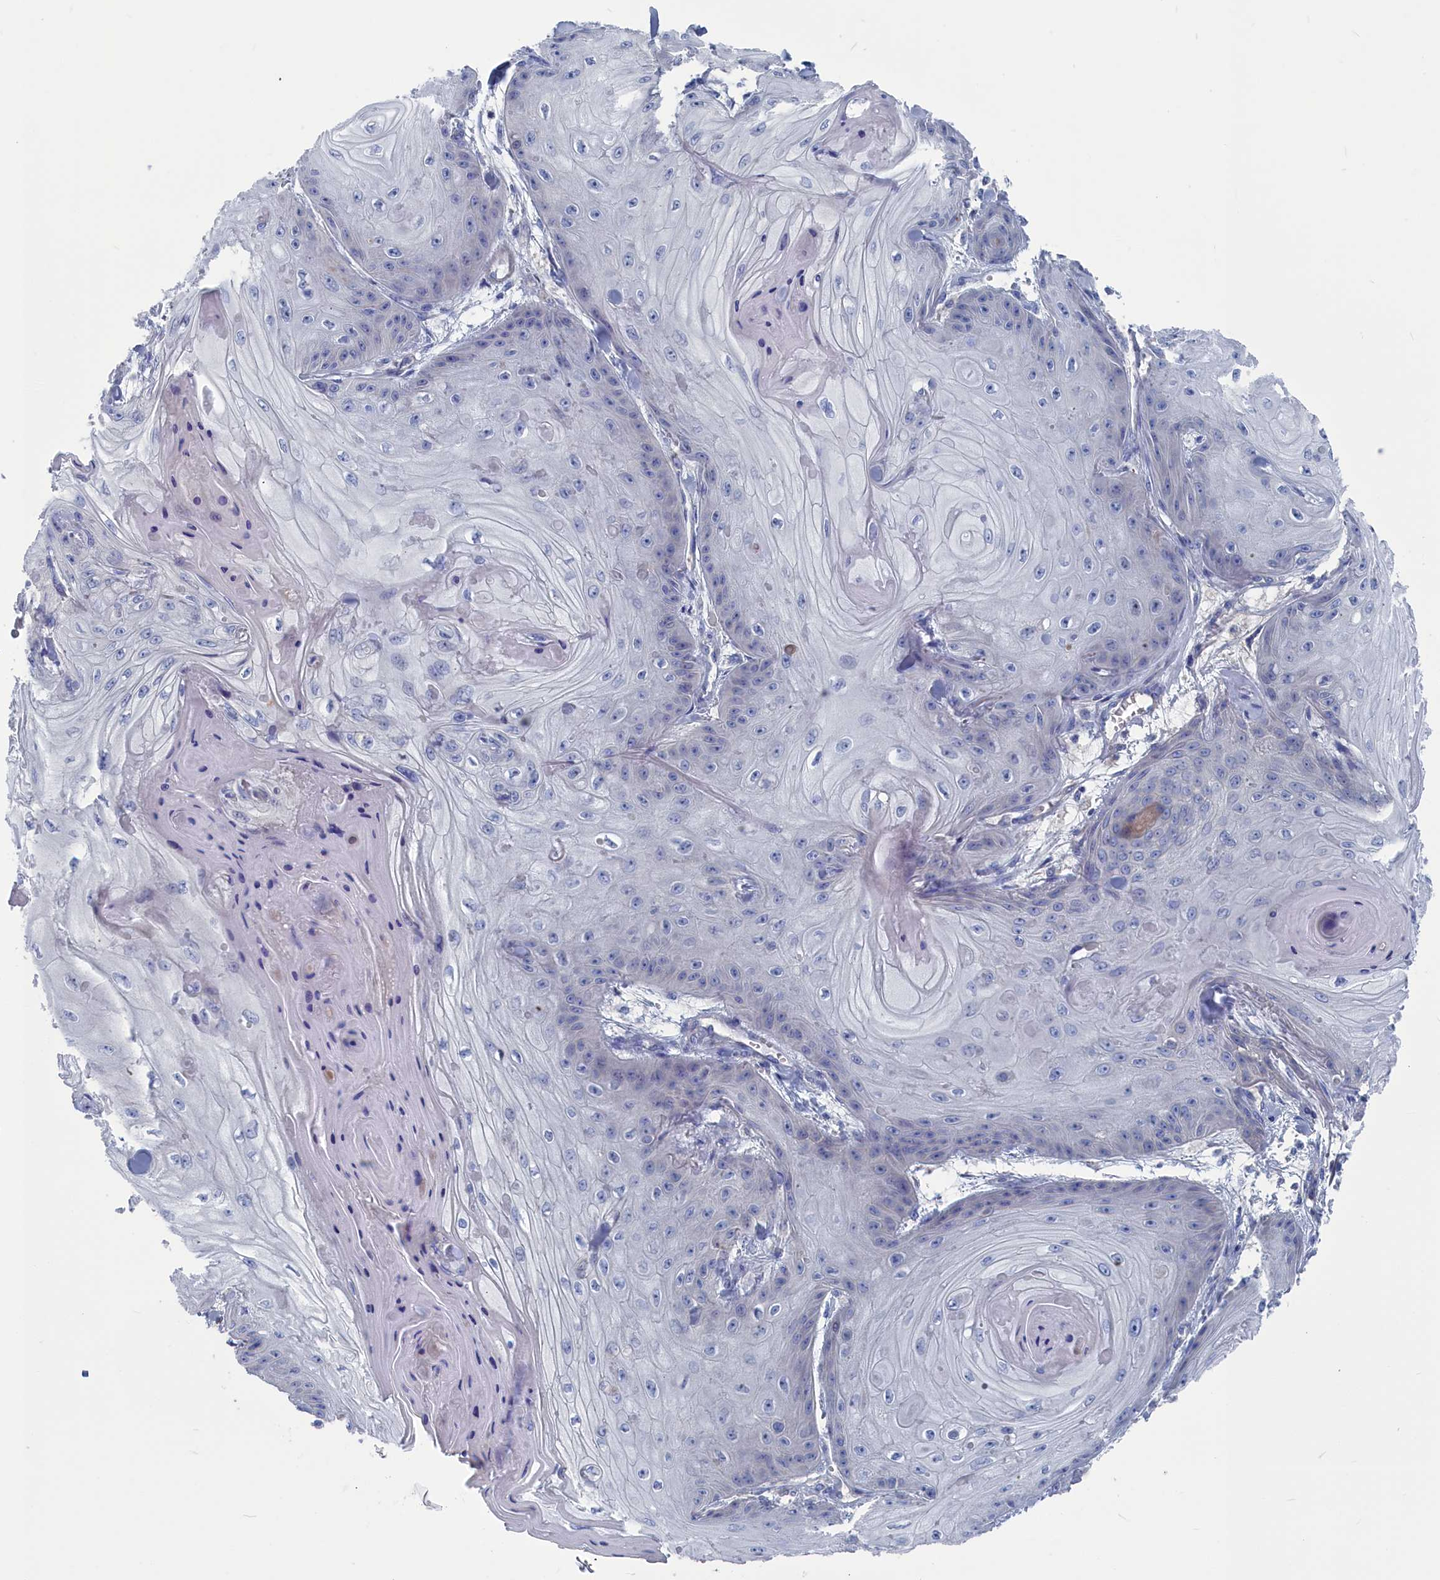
{"staining": {"intensity": "negative", "quantity": "none", "location": "none"}, "tissue": "skin cancer", "cell_type": "Tumor cells", "image_type": "cancer", "snomed": [{"axis": "morphology", "description": "Squamous cell carcinoma, NOS"}, {"axis": "topography", "description": "Skin"}], "caption": "A histopathology image of human skin cancer (squamous cell carcinoma) is negative for staining in tumor cells. (DAB immunohistochemistry, high magnification).", "gene": "CEND1", "patient": {"sex": "male", "age": 74}}